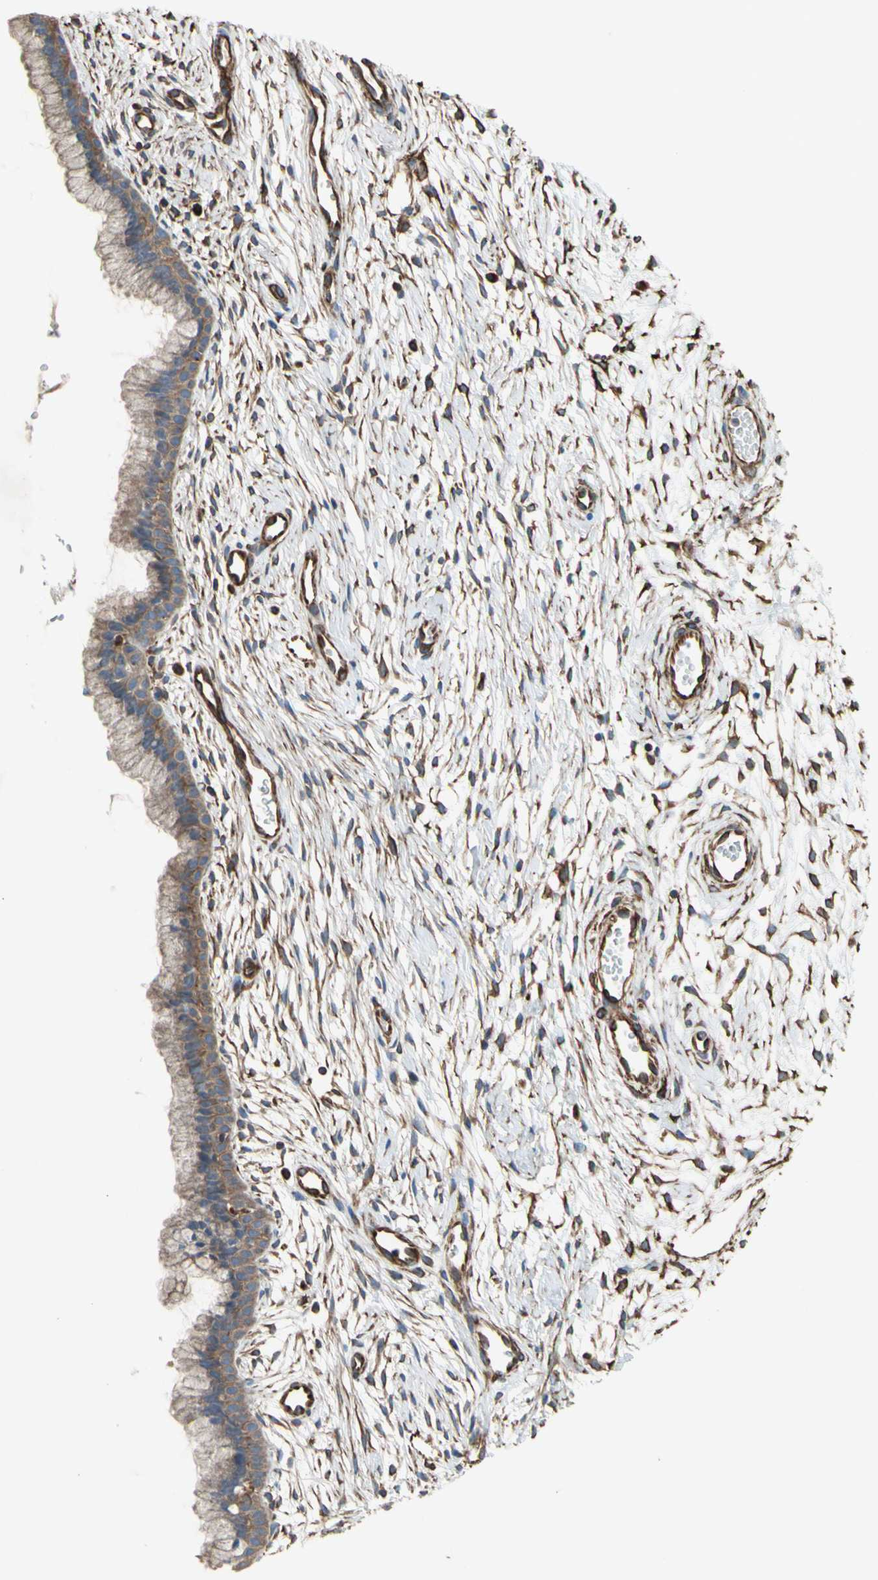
{"staining": {"intensity": "weak", "quantity": ">75%", "location": "cytoplasmic/membranous"}, "tissue": "cervix", "cell_type": "Glandular cells", "image_type": "normal", "snomed": [{"axis": "morphology", "description": "Normal tissue, NOS"}, {"axis": "topography", "description": "Cervix"}], "caption": "Normal cervix exhibits weak cytoplasmic/membranous staining in approximately >75% of glandular cells, visualized by immunohistochemistry. (IHC, brightfield microscopy, high magnification).", "gene": "TRAF2", "patient": {"sex": "female", "age": 39}}